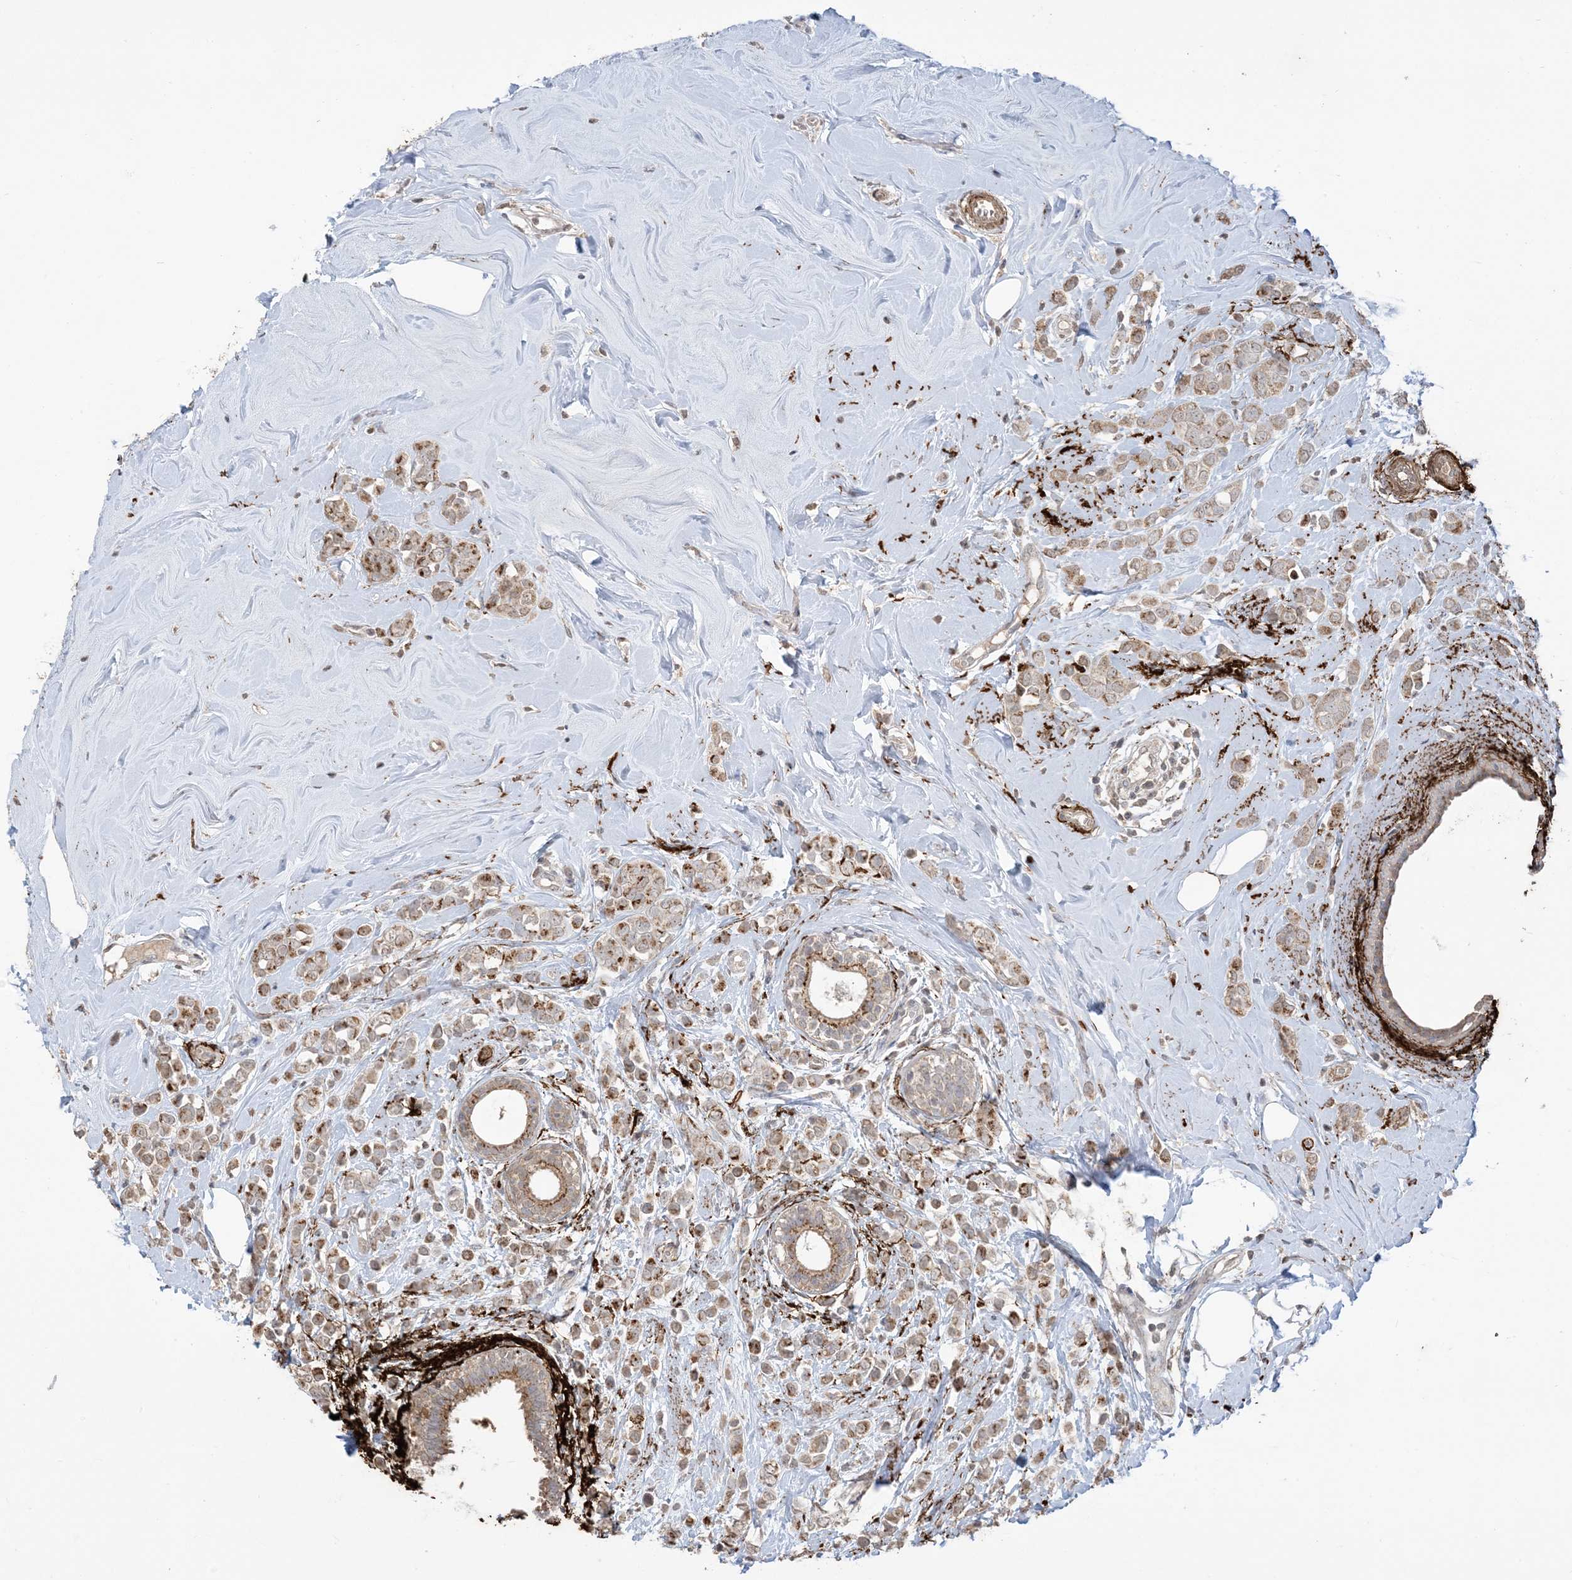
{"staining": {"intensity": "moderate", "quantity": "25%-75%", "location": "cytoplasmic/membranous"}, "tissue": "breast cancer", "cell_type": "Tumor cells", "image_type": "cancer", "snomed": [{"axis": "morphology", "description": "Lobular carcinoma"}, {"axis": "topography", "description": "Breast"}], "caption": "Immunohistochemistry image of breast cancer stained for a protein (brown), which displays medium levels of moderate cytoplasmic/membranous staining in about 25%-75% of tumor cells.", "gene": "XRN1", "patient": {"sex": "female", "age": 47}}